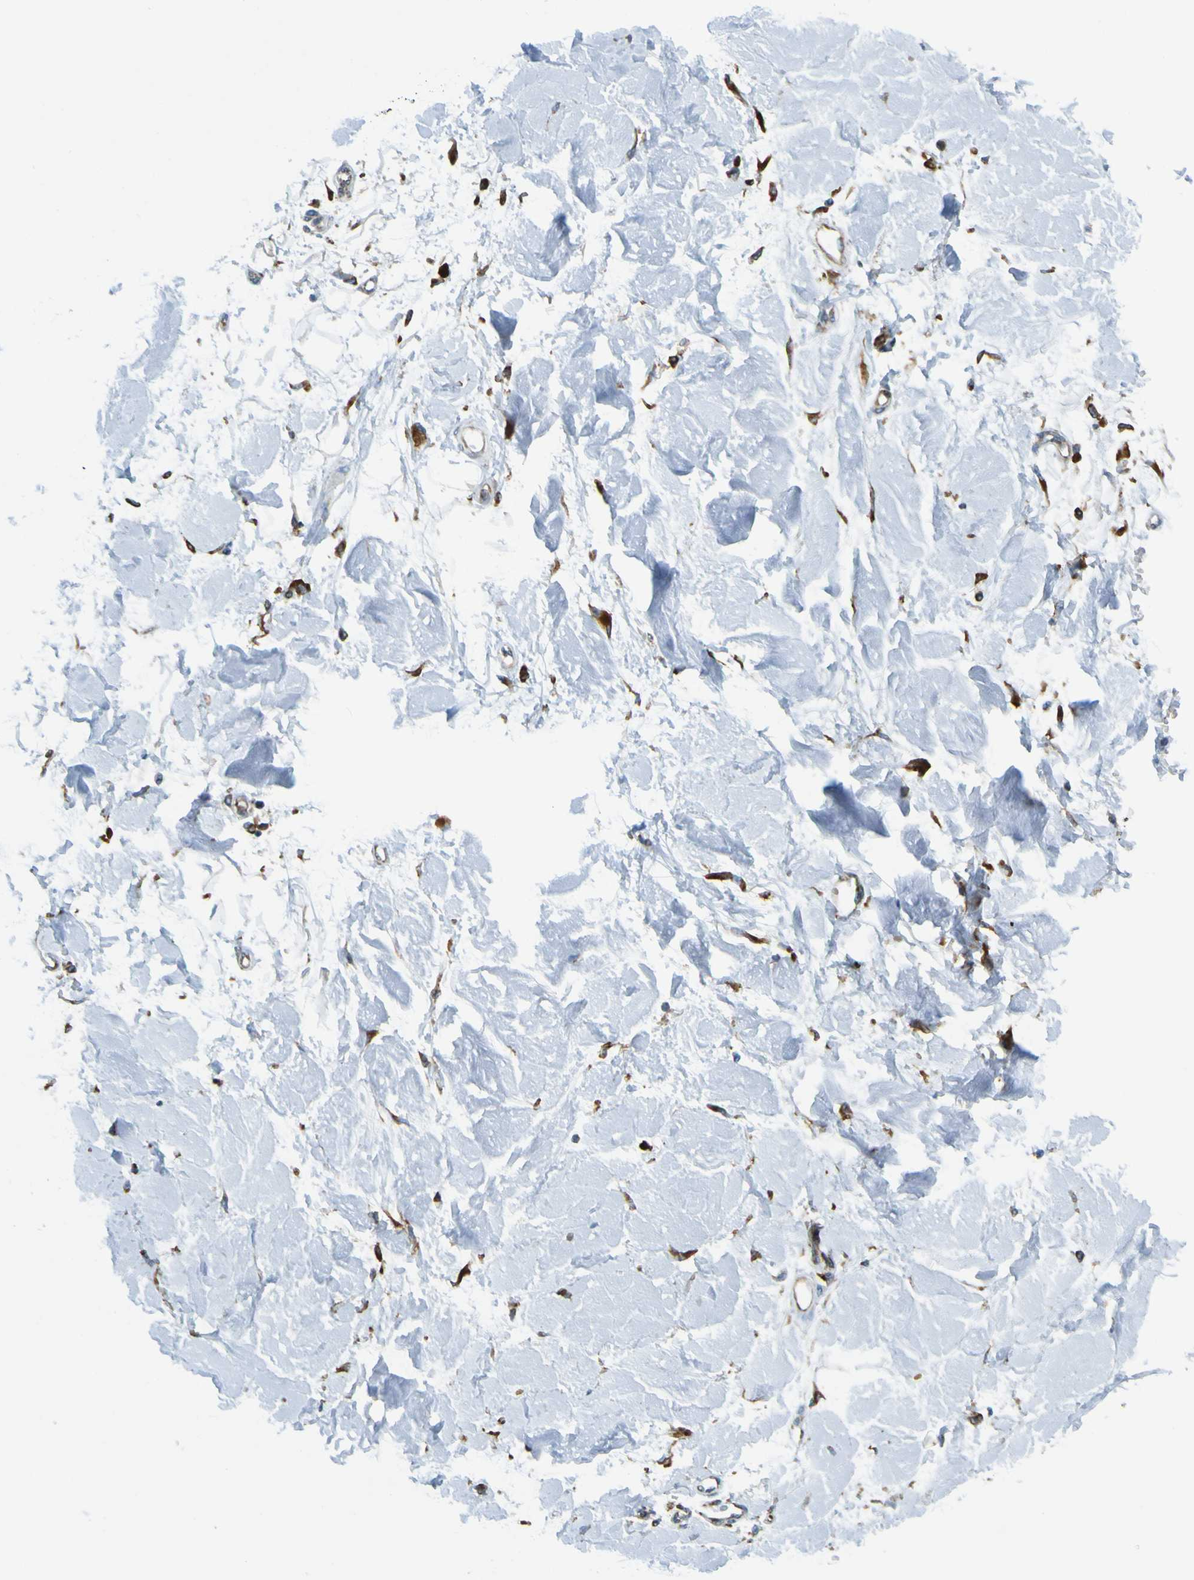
{"staining": {"intensity": "negative", "quantity": "none", "location": "none"}, "tissue": "adipose tissue", "cell_type": "Adipocytes", "image_type": "normal", "snomed": [{"axis": "morphology", "description": "Squamous cell carcinoma, NOS"}, {"axis": "topography", "description": "Skin"}], "caption": "Adipocytes are negative for protein expression in normal human adipose tissue. (Stains: DAB (3,3'-diaminobenzidine) IHC with hematoxylin counter stain, Microscopy: brightfield microscopy at high magnification).", "gene": "SSR1", "patient": {"sex": "male", "age": 83}}